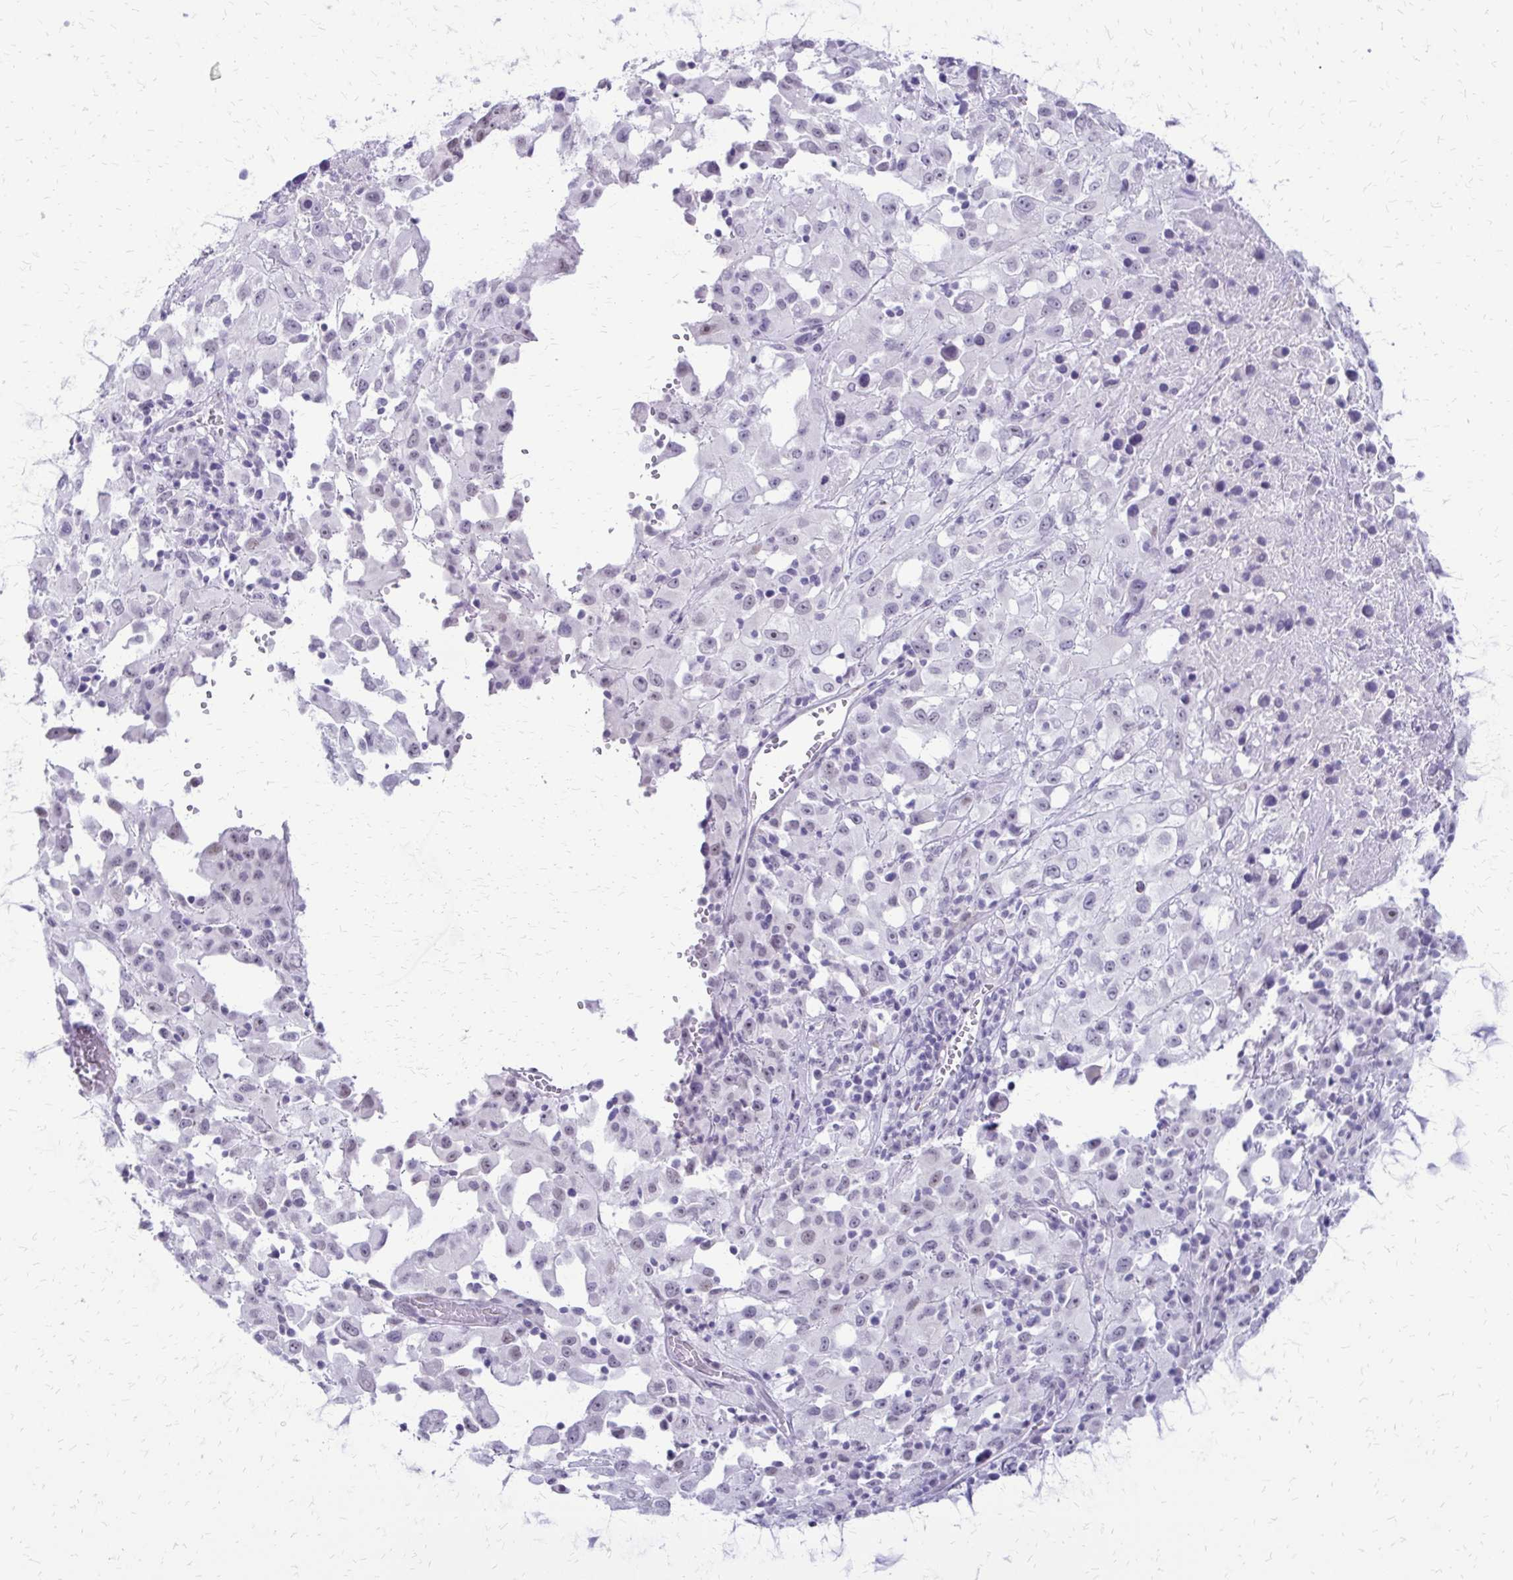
{"staining": {"intensity": "negative", "quantity": "none", "location": "none"}, "tissue": "melanoma", "cell_type": "Tumor cells", "image_type": "cancer", "snomed": [{"axis": "morphology", "description": "Malignant melanoma, Metastatic site"}, {"axis": "topography", "description": "Soft tissue"}], "caption": "IHC image of neoplastic tissue: malignant melanoma (metastatic site) stained with DAB displays no significant protein expression in tumor cells. (DAB (3,3'-diaminobenzidine) immunohistochemistry with hematoxylin counter stain).", "gene": "FAM162B", "patient": {"sex": "male", "age": 50}}